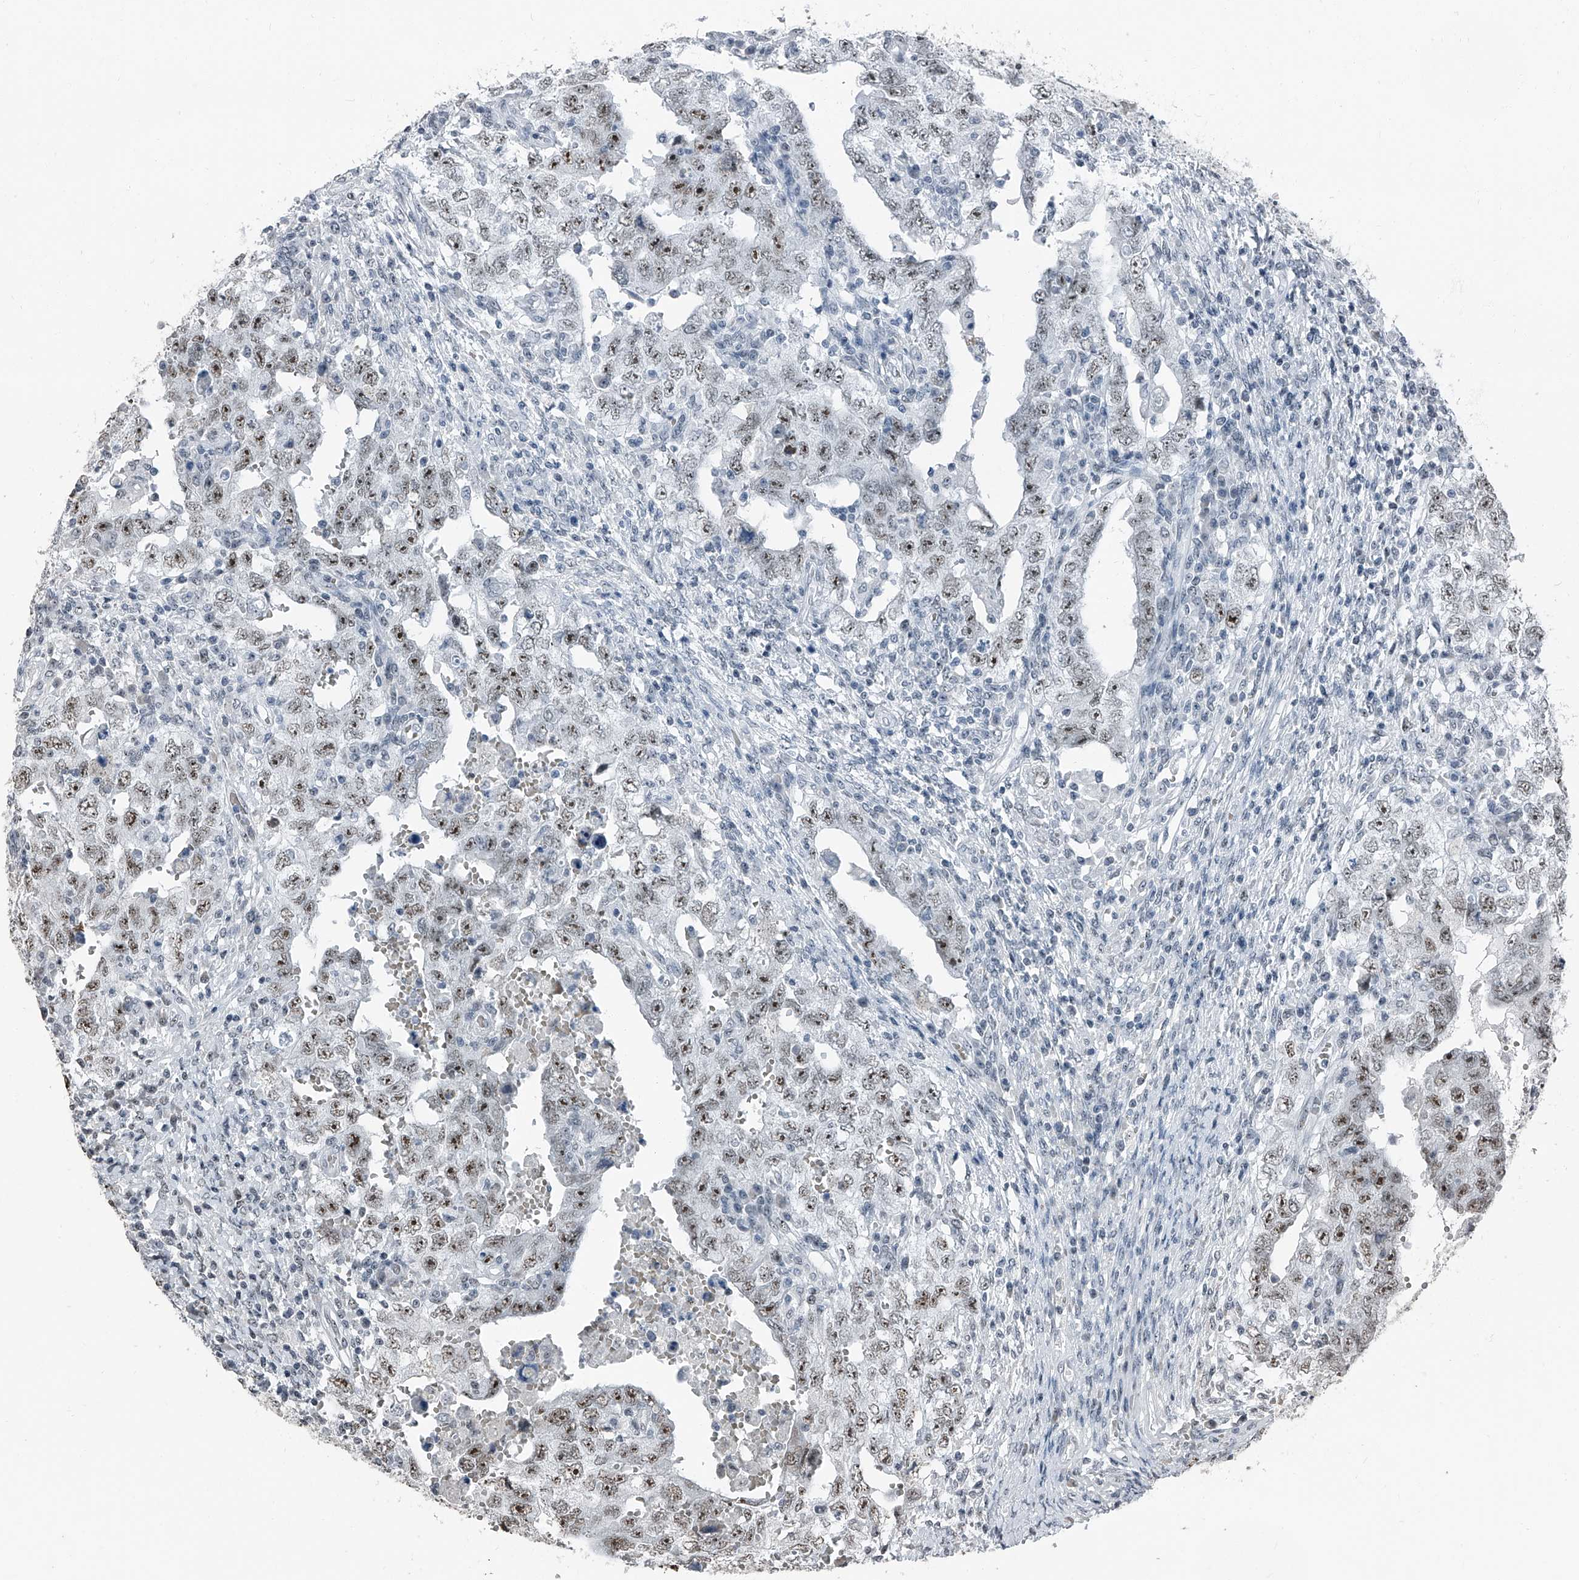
{"staining": {"intensity": "moderate", "quantity": ">75%", "location": "nuclear"}, "tissue": "testis cancer", "cell_type": "Tumor cells", "image_type": "cancer", "snomed": [{"axis": "morphology", "description": "Carcinoma, Embryonal, NOS"}, {"axis": "topography", "description": "Testis"}], "caption": "Protein expression analysis of human testis cancer (embryonal carcinoma) reveals moderate nuclear expression in approximately >75% of tumor cells. (IHC, brightfield microscopy, high magnification).", "gene": "TCOF1", "patient": {"sex": "male", "age": 26}}